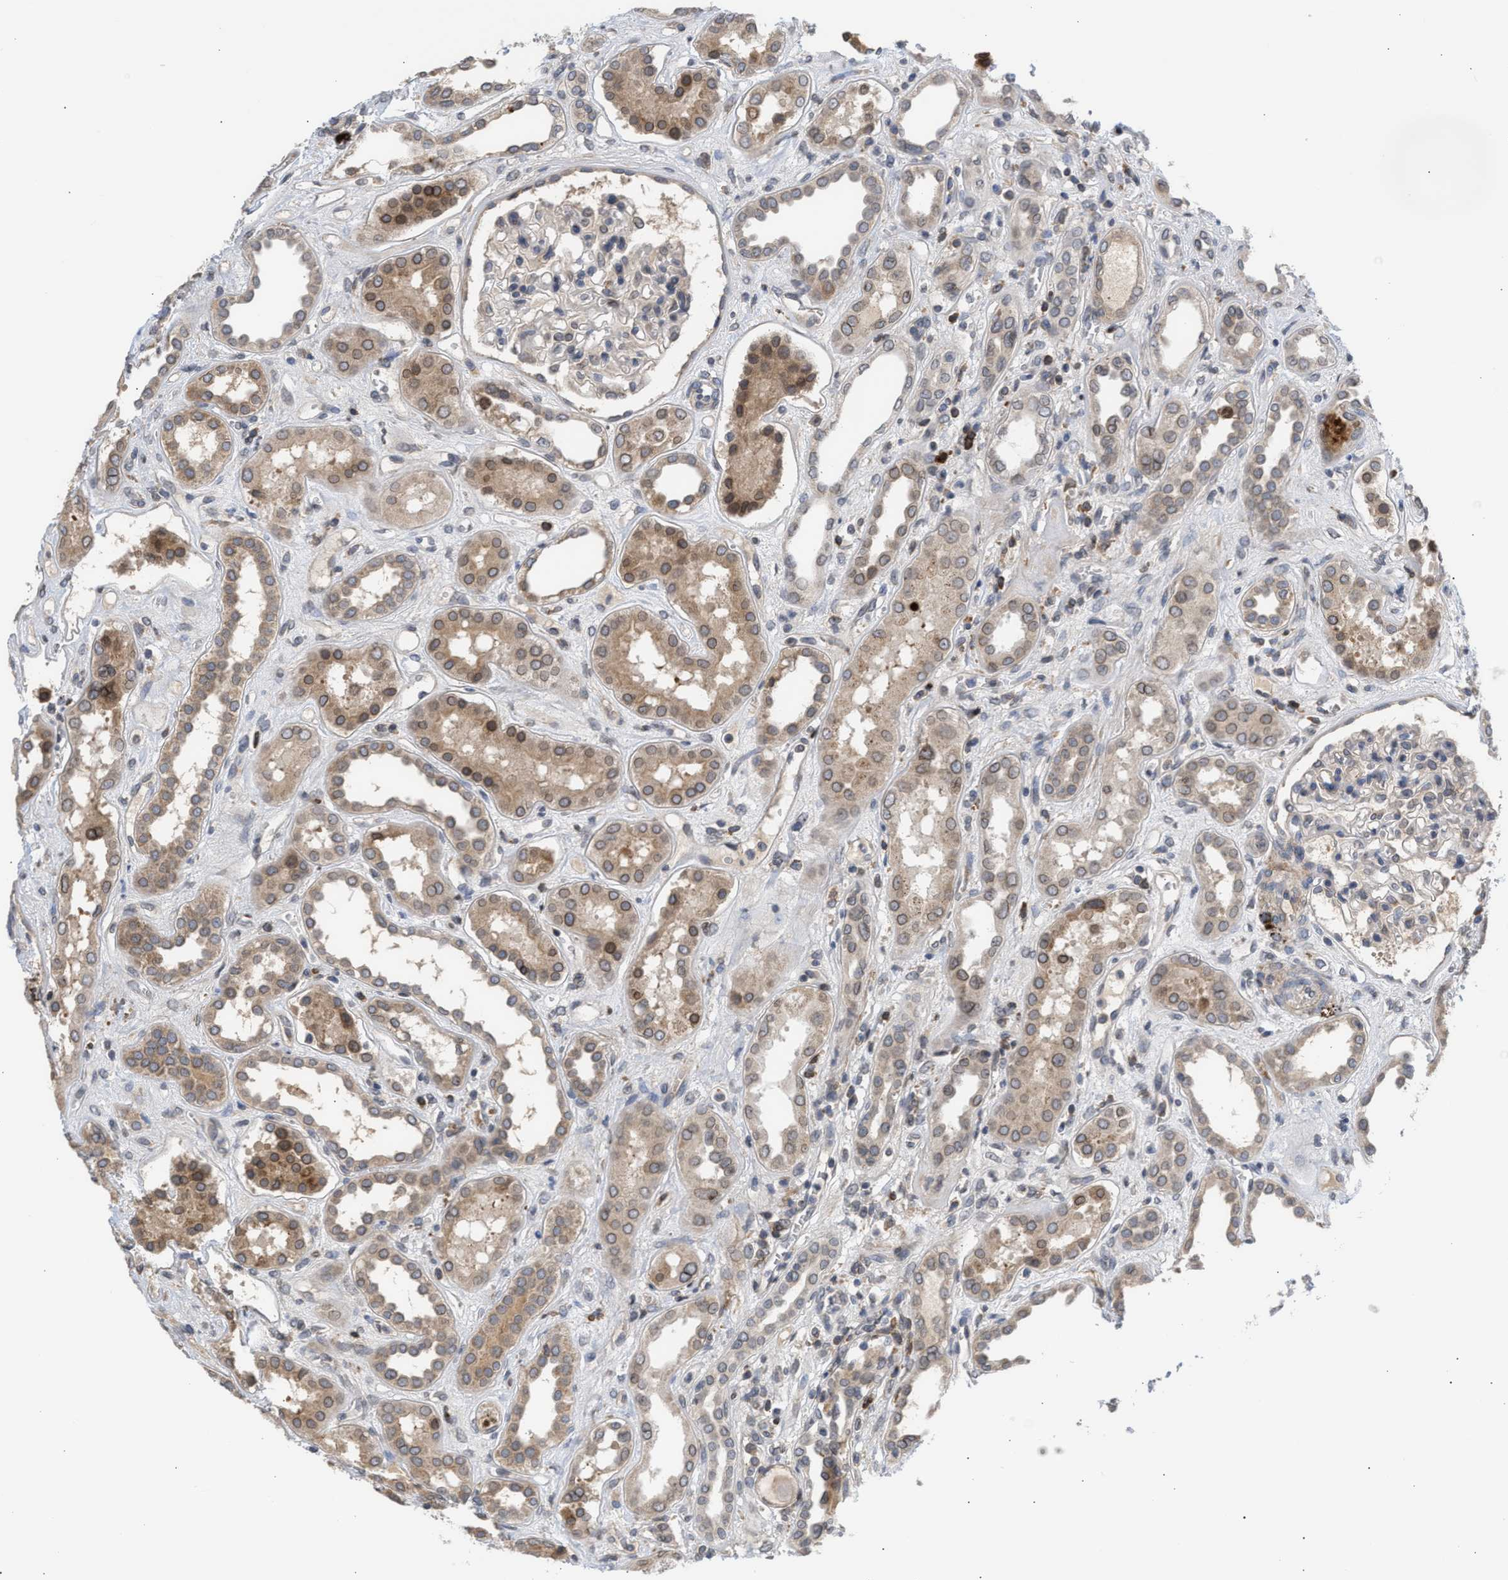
{"staining": {"intensity": "weak", "quantity": "25%-75%", "location": "cytoplasmic/membranous,nuclear"}, "tissue": "kidney", "cell_type": "Cells in glomeruli", "image_type": "normal", "snomed": [{"axis": "morphology", "description": "Normal tissue, NOS"}, {"axis": "topography", "description": "Kidney"}], "caption": "Weak cytoplasmic/membranous,nuclear positivity for a protein is identified in approximately 25%-75% of cells in glomeruli of normal kidney using immunohistochemistry (IHC).", "gene": "NUP62", "patient": {"sex": "male", "age": 59}}